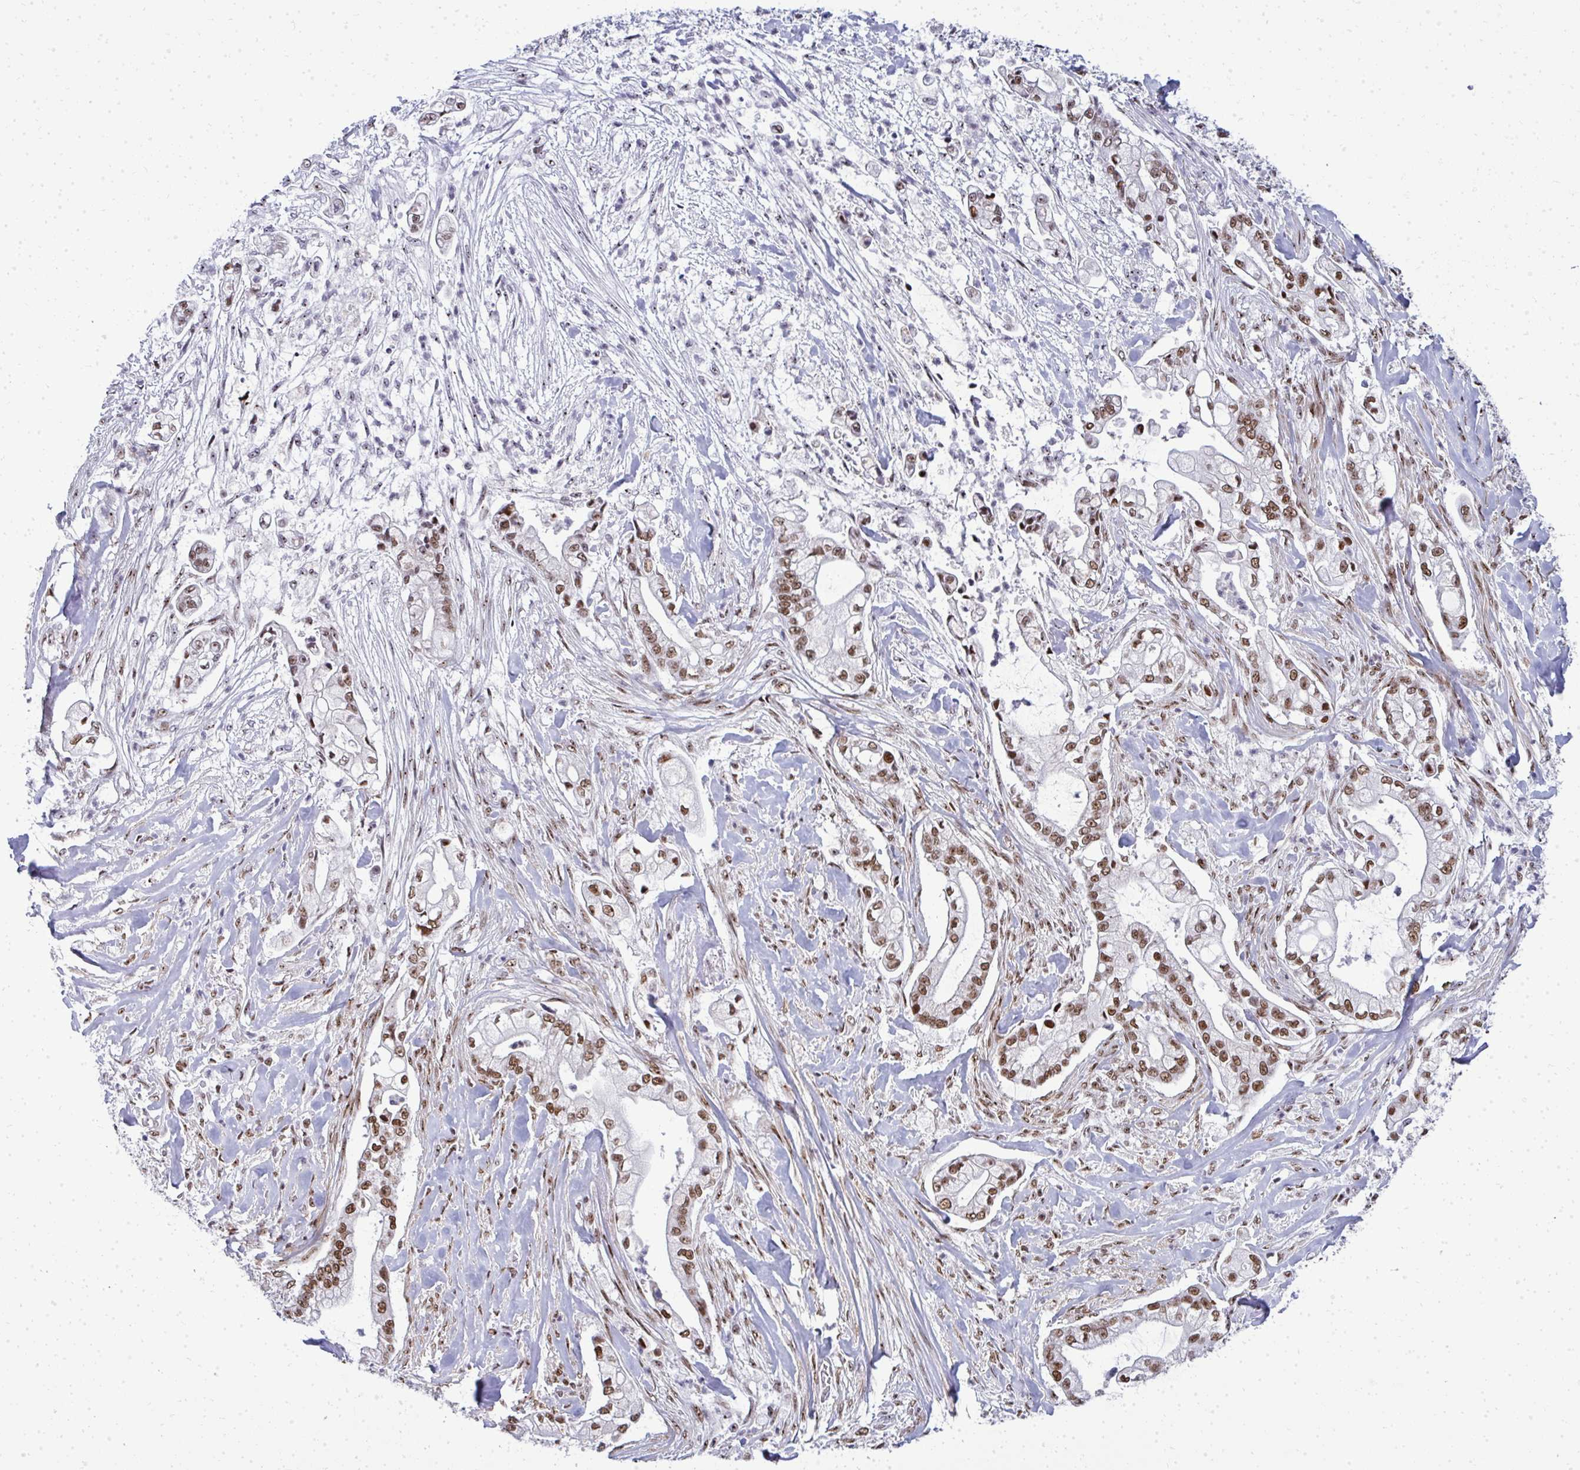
{"staining": {"intensity": "moderate", "quantity": ">75%", "location": "nuclear"}, "tissue": "pancreatic cancer", "cell_type": "Tumor cells", "image_type": "cancer", "snomed": [{"axis": "morphology", "description": "Adenocarcinoma, NOS"}, {"axis": "topography", "description": "Pancreas"}], "caption": "Adenocarcinoma (pancreatic) tissue shows moderate nuclear positivity in approximately >75% of tumor cells (DAB IHC, brown staining for protein, blue staining for nuclei).", "gene": "SIRT7", "patient": {"sex": "female", "age": 69}}